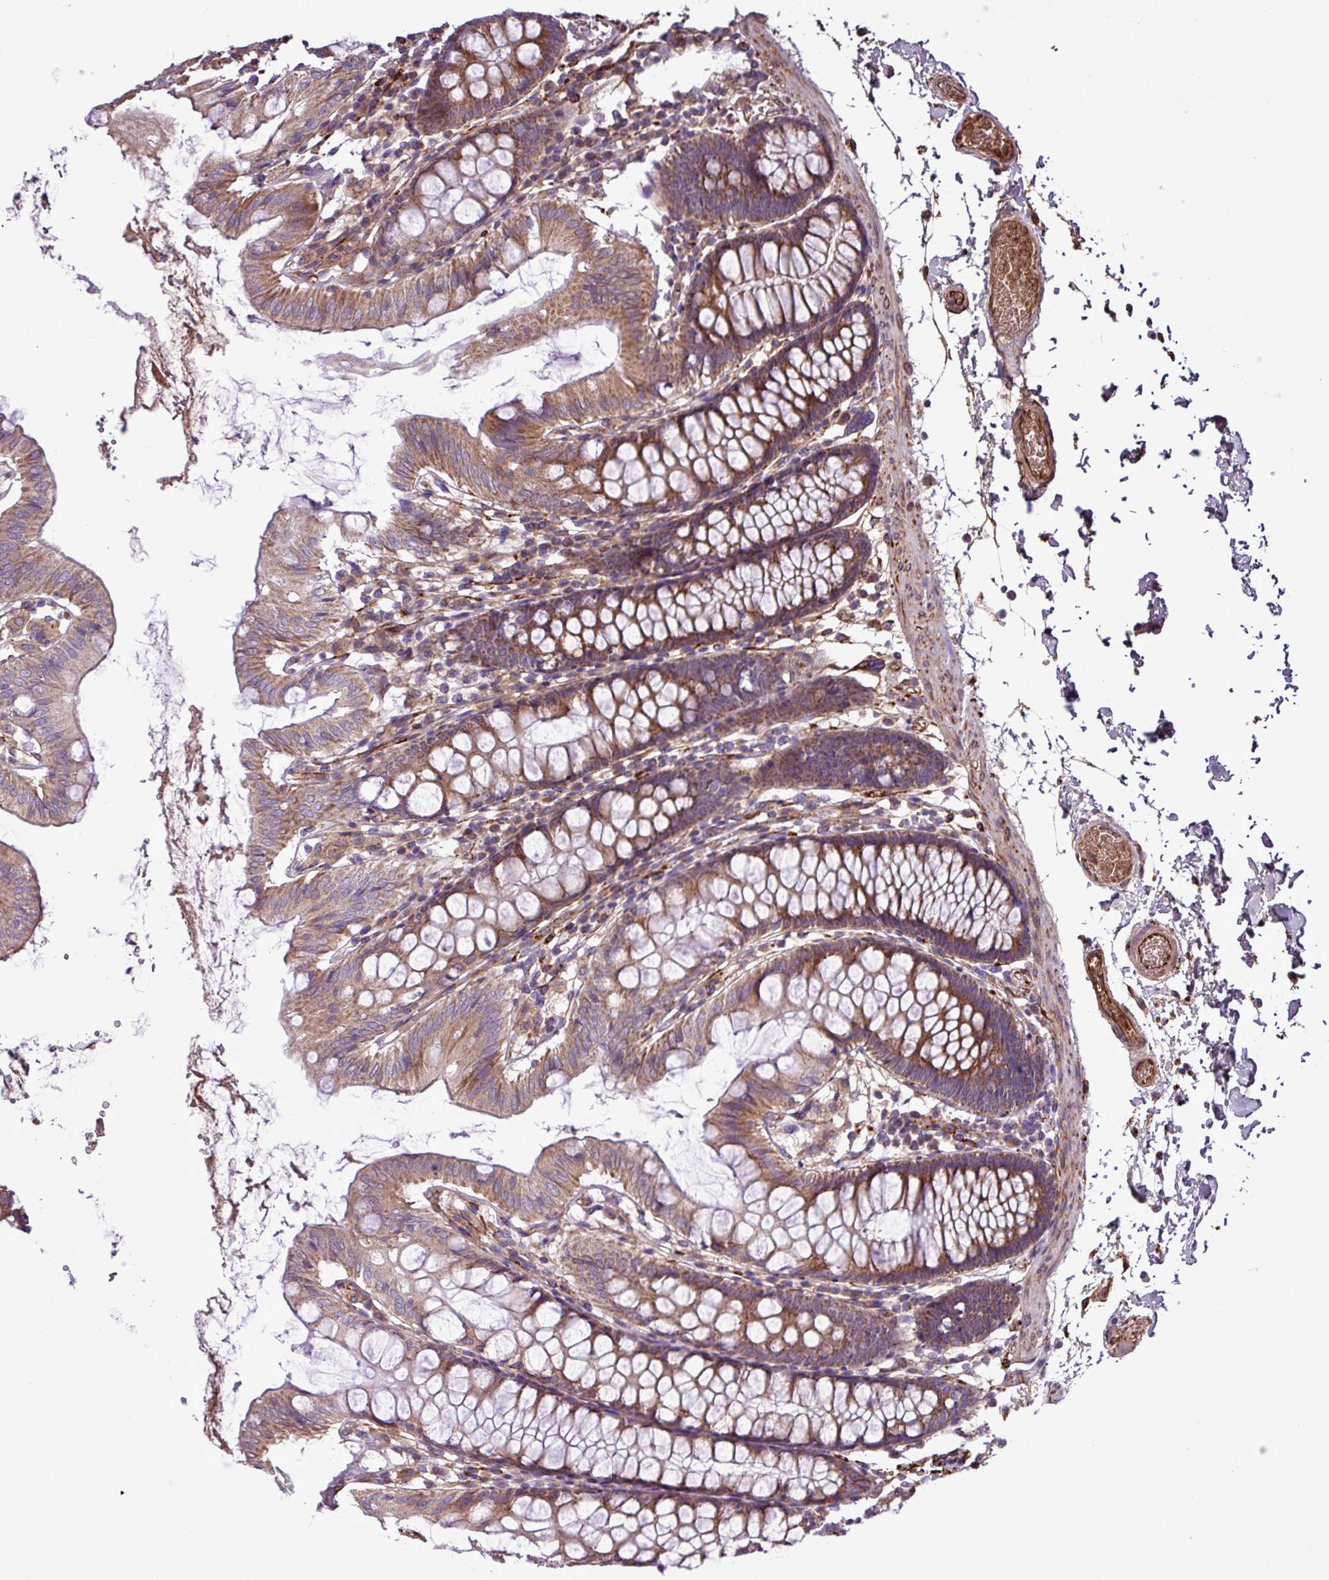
{"staining": {"intensity": "strong", "quantity": ">75%", "location": "cytoplasmic/membranous"}, "tissue": "colon", "cell_type": "Endothelial cells", "image_type": "normal", "snomed": [{"axis": "morphology", "description": "Normal tissue, NOS"}, {"axis": "topography", "description": "Colon"}], "caption": "A high-resolution histopathology image shows immunohistochemistry staining of benign colon, which reveals strong cytoplasmic/membranous staining in approximately >75% of endothelial cells.", "gene": "CWH43", "patient": {"sex": "male", "age": 75}}